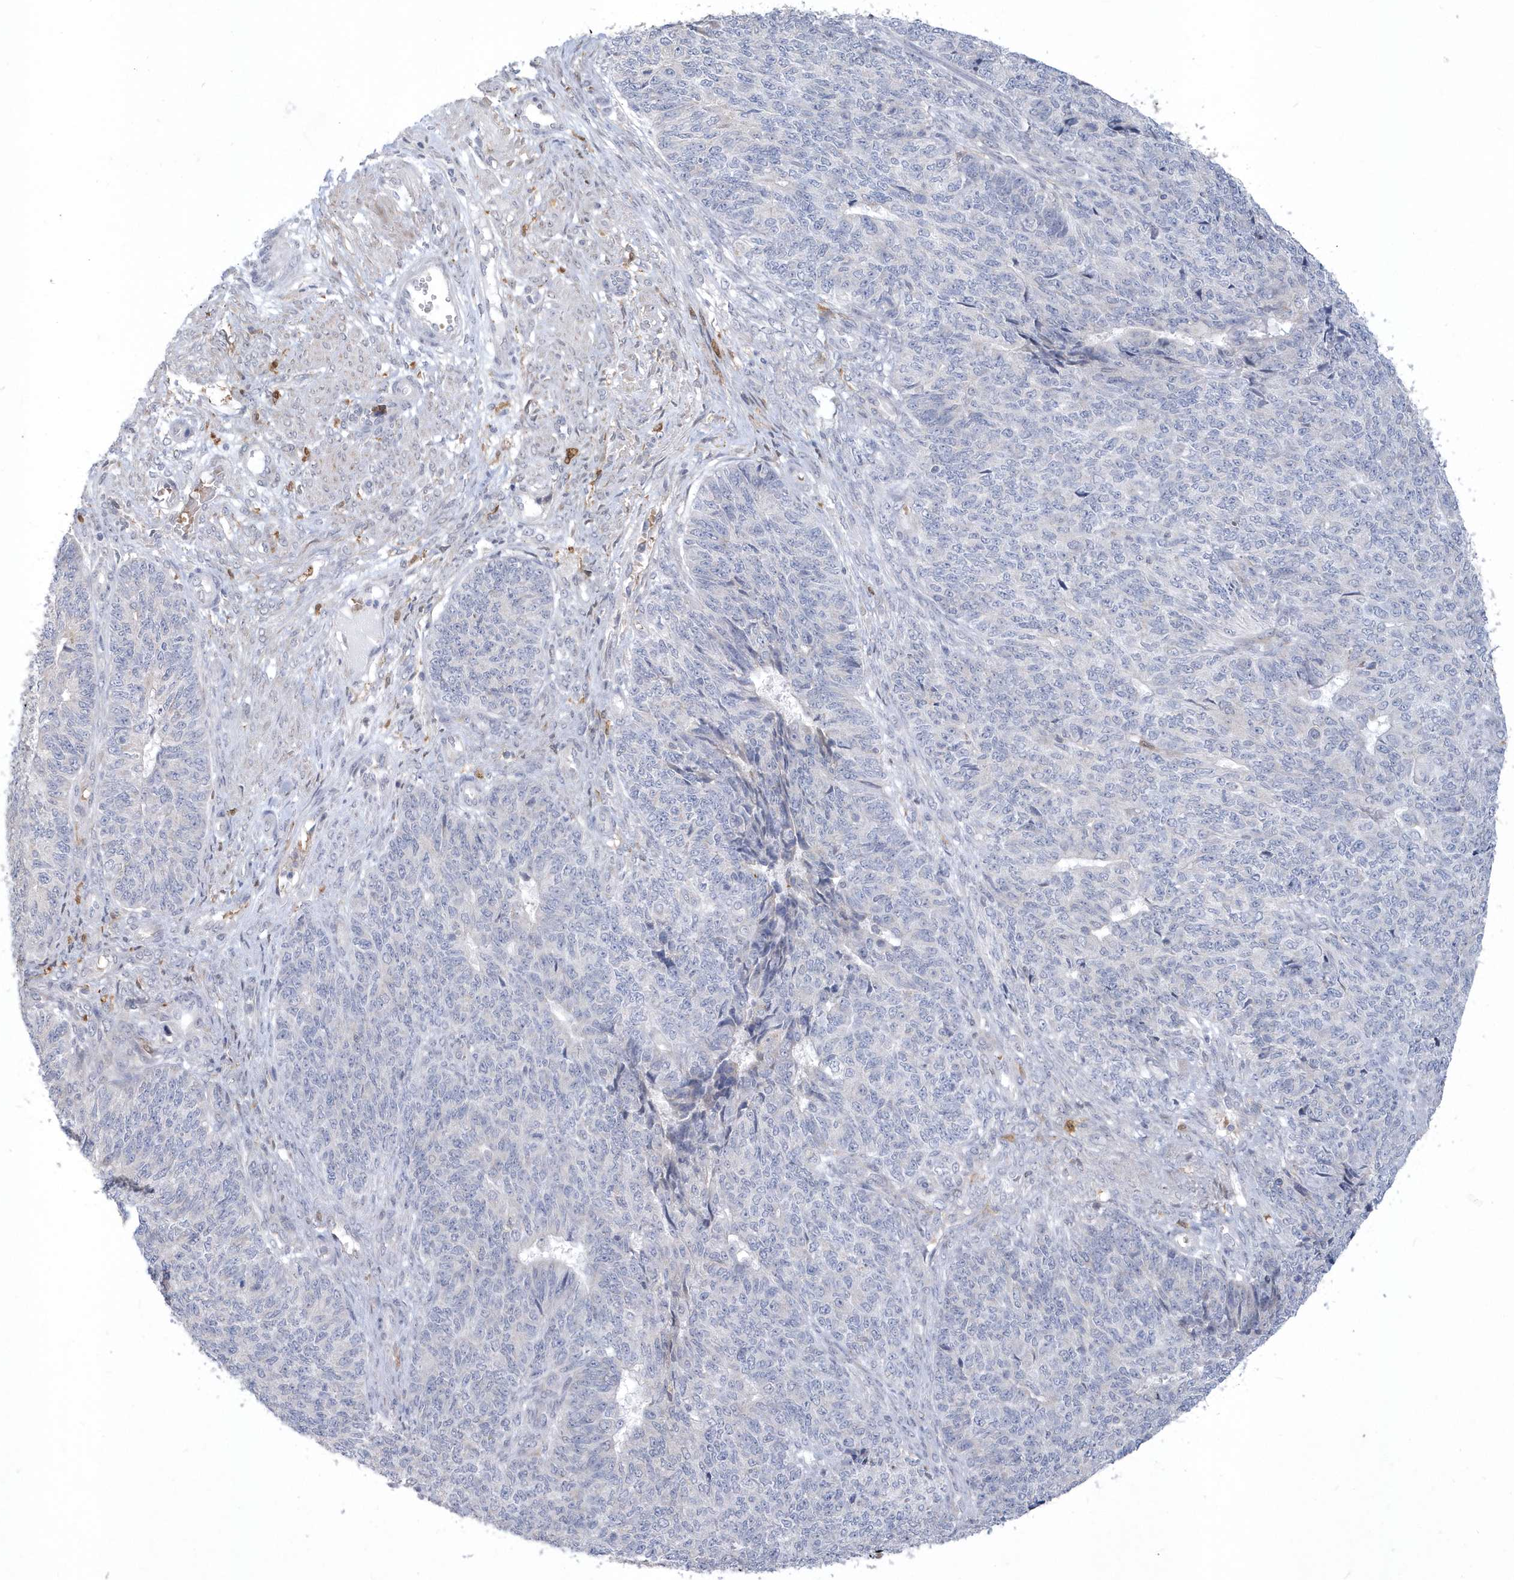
{"staining": {"intensity": "negative", "quantity": "none", "location": "none"}, "tissue": "endometrial cancer", "cell_type": "Tumor cells", "image_type": "cancer", "snomed": [{"axis": "morphology", "description": "Adenocarcinoma, NOS"}, {"axis": "topography", "description": "Endometrium"}], "caption": "The image displays no staining of tumor cells in endometrial adenocarcinoma.", "gene": "TSPEAR", "patient": {"sex": "female", "age": 32}}